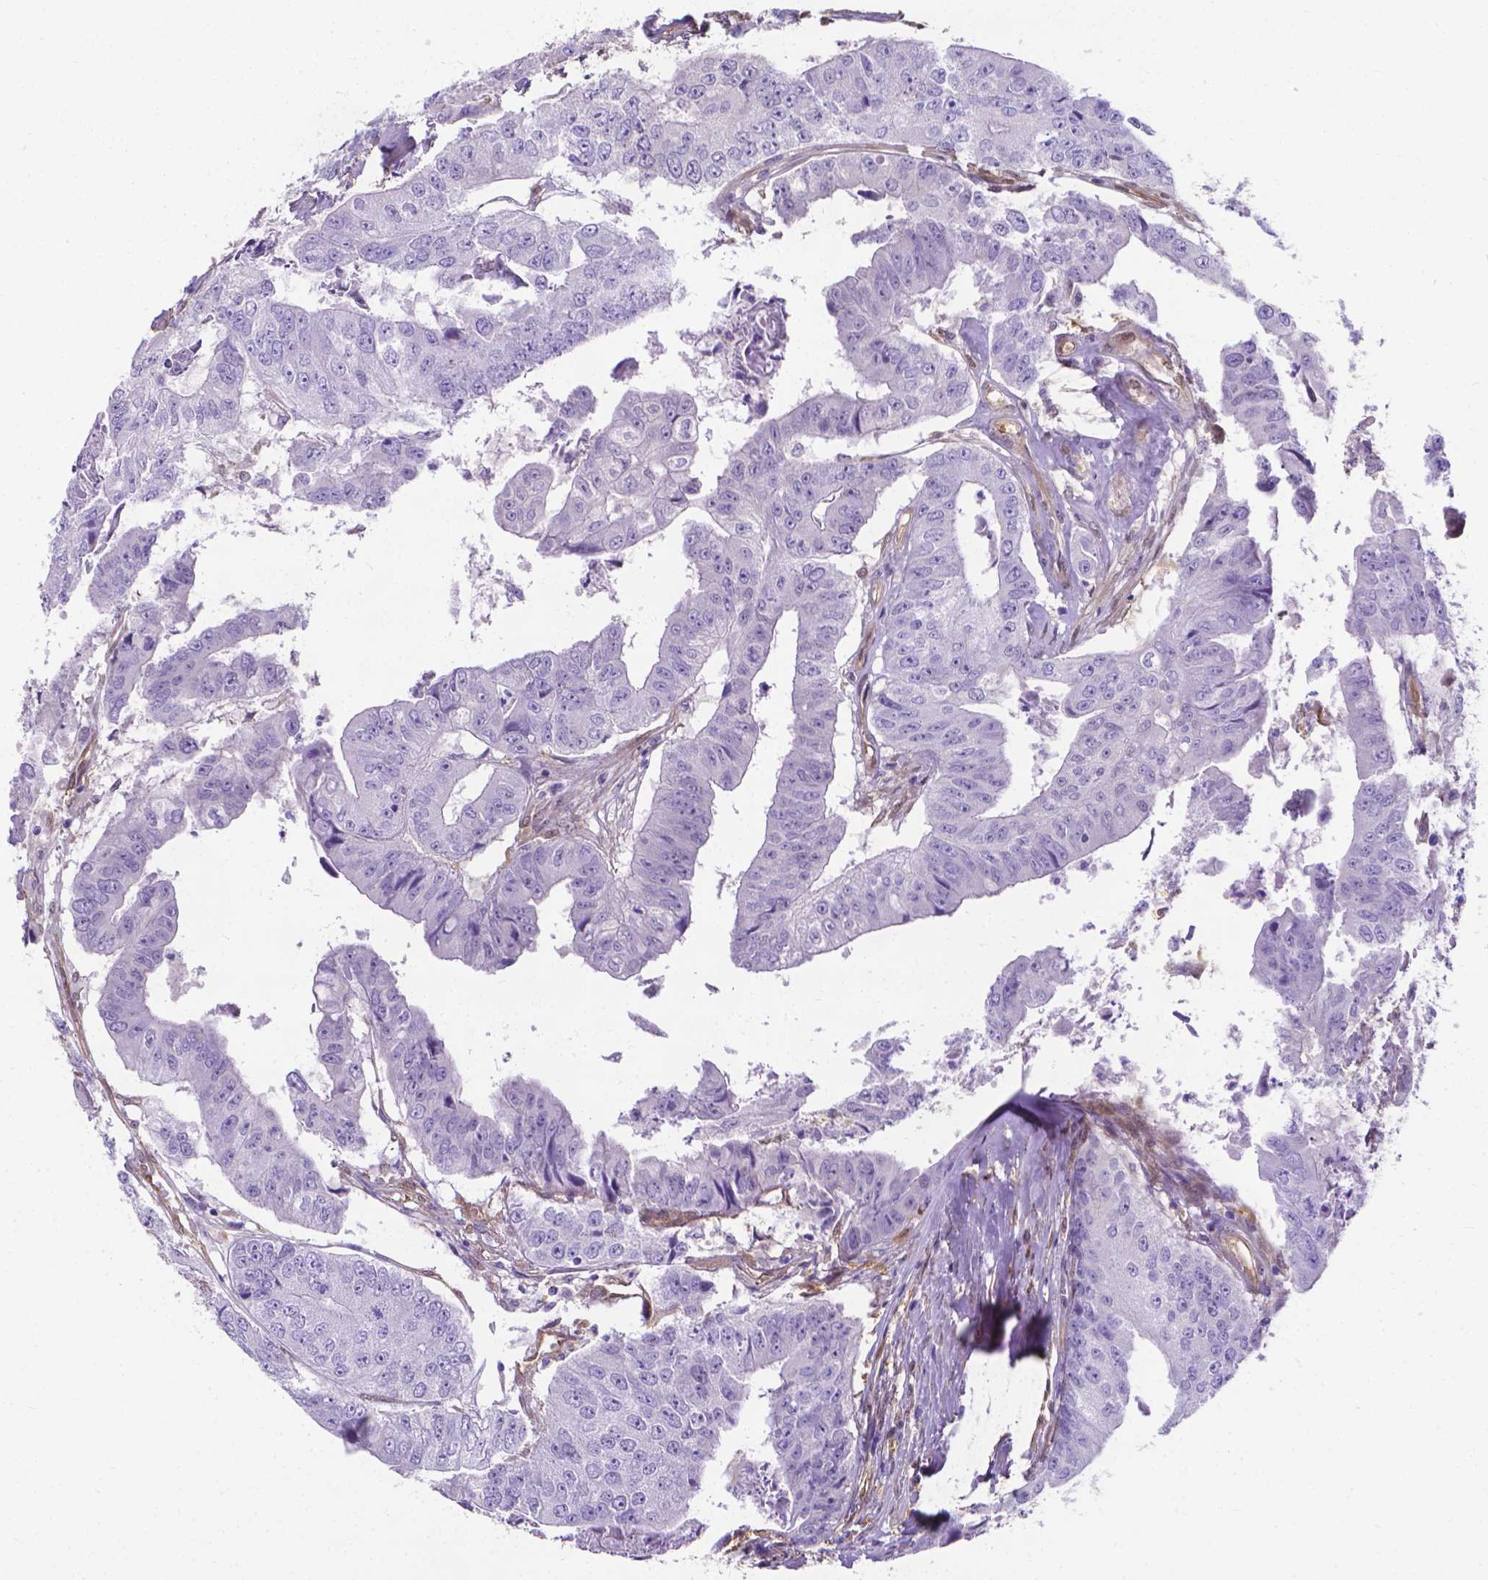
{"staining": {"intensity": "negative", "quantity": "none", "location": "none"}, "tissue": "colorectal cancer", "cell_type": "Tumor cells", "image_type": "cancer", "snomed": [{"axis": "morphology", "description": "Adenocarcinoma, NOS"}, {"axis": "topography", "description": "Colon"}], "caption": "Protein analysis of colorectal cancer (adenocarcinoma) displays no significant positivity in tumor cells.", "gene": "CLIC4", "patient": {"sex": "female", "age": 67}}